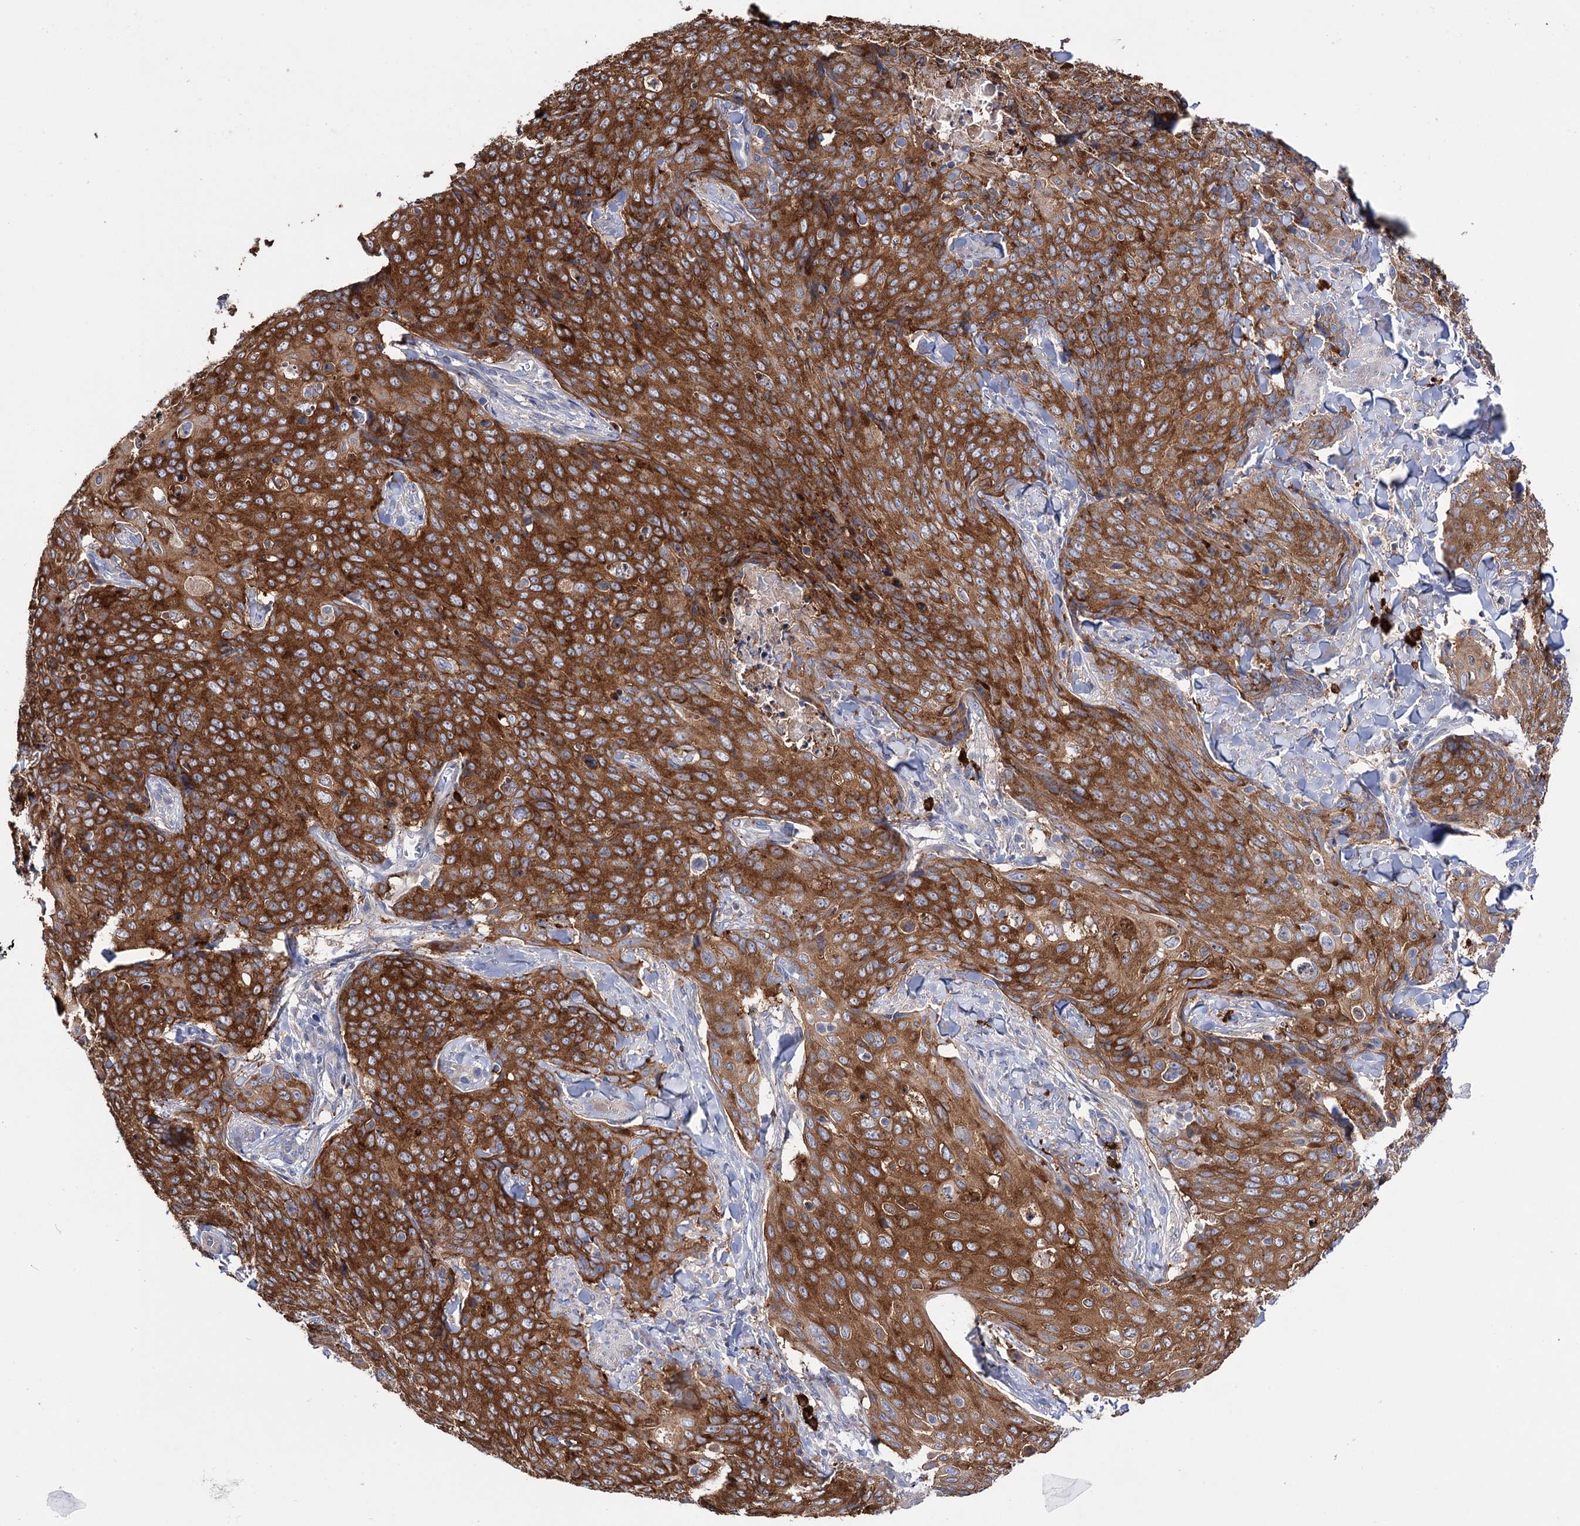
{"staining": {"intensity": "strong", "quantity": ">75%", "location": "cytoplasmic/membranous"}, "tissue": "skin cancer", "cell_type": "Tumor cells", "image_type": "cancer", "snomed": [{"axis": "morphology", "description": "Squamous cell carcinoma, NOS"}, {"axis": "topography", "description": "Skin"}, {"axis": "topography", "description": "Vulva"}], "caption": "A high-resolution photomicrograph shows immunohistochemistry (IHC) staining of skin cancer (squamous cell carcinoma), which displays strong cytoplasmic/membranous positivity in about >75% of tumor cells.", "gene": "BBS4", "patient": {"sex": "female", "age": 85}}